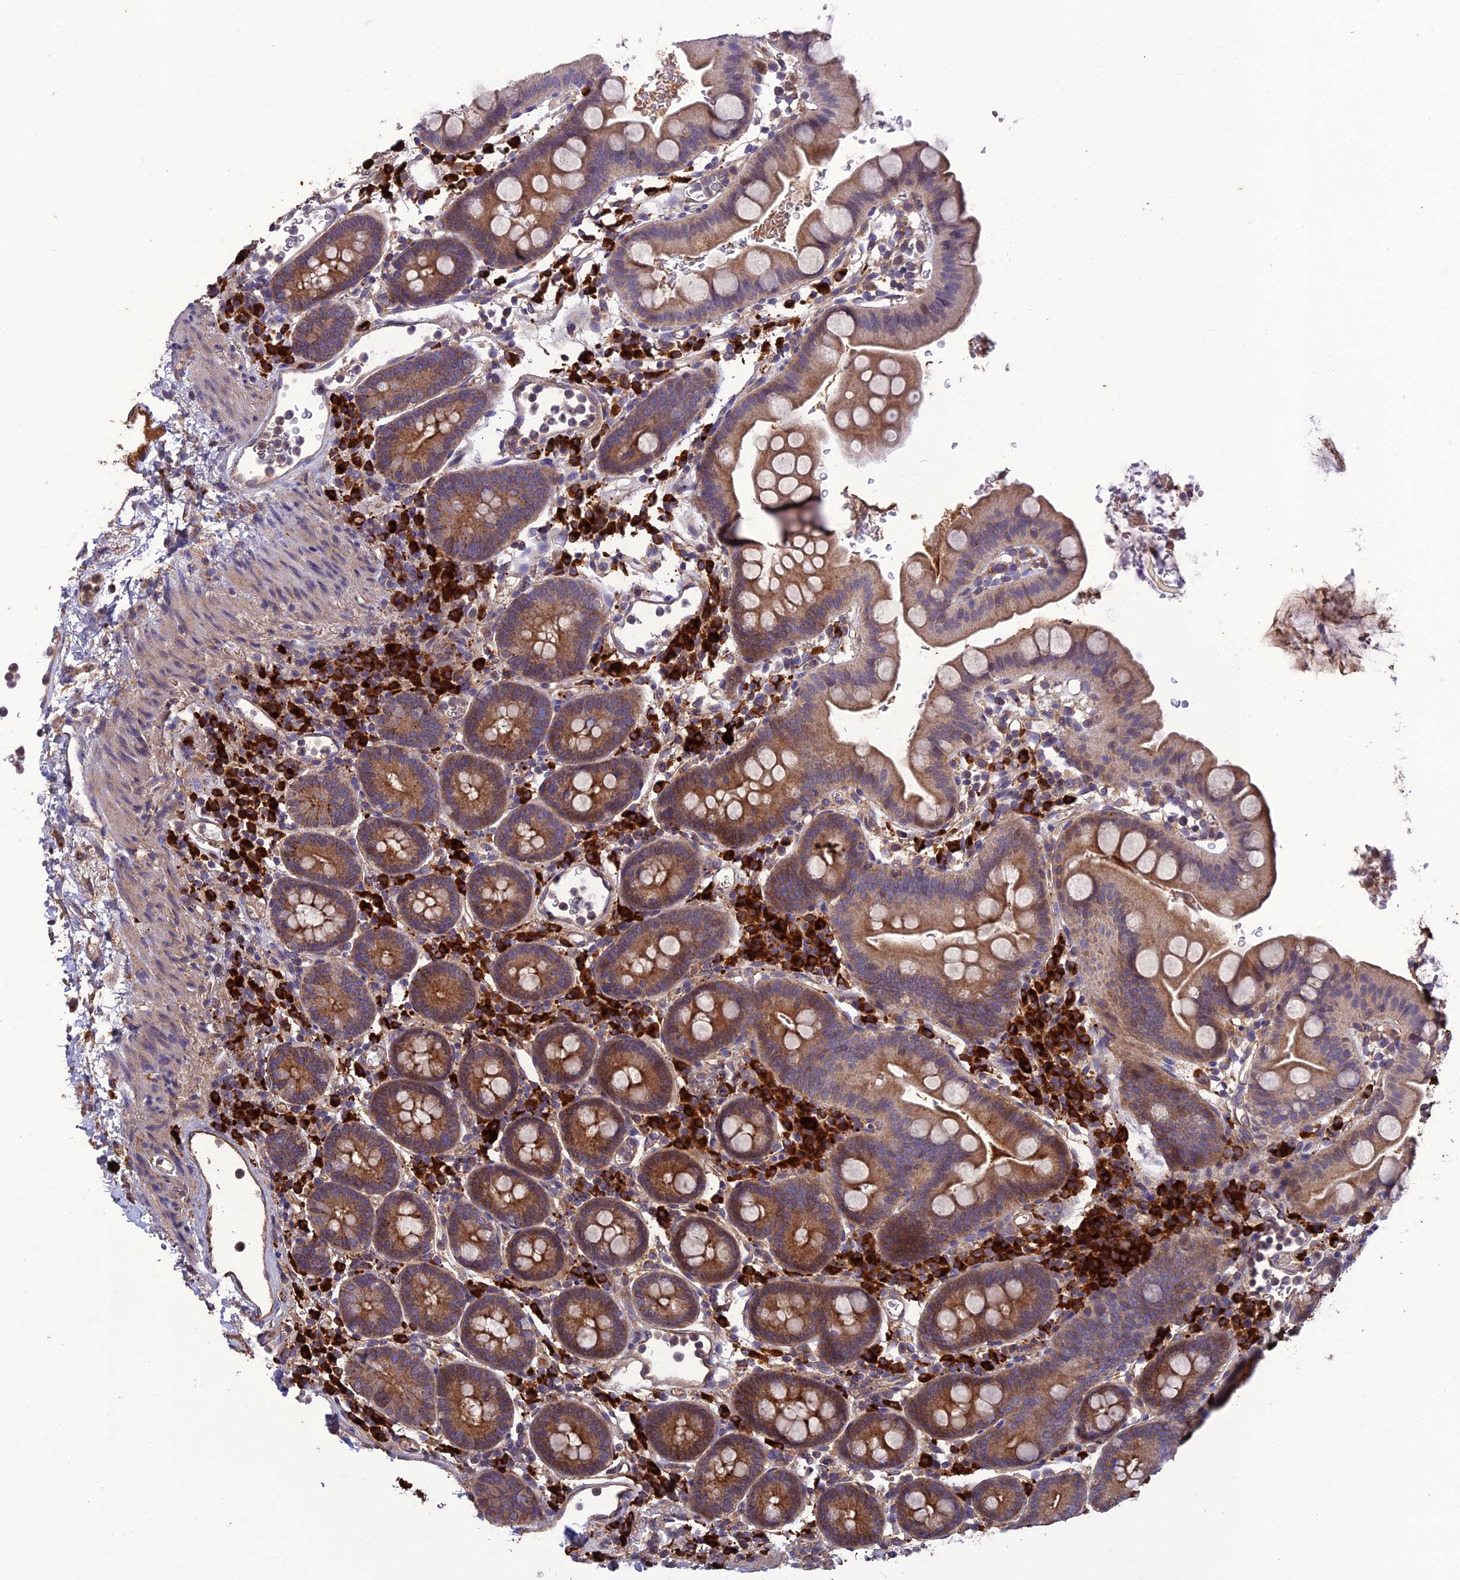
{"staining": {"intensity": "moderate", "quantity": ">75%", "location": "cytoplasmic/membranous"}, "tissue": "small intestine", "cell_type": "Glandular cells", "image_type": "normal", "snomed": [{"axis": "morphology", "description": "Normal tissue, NOS"}, {"axis": "topography", "description": "Stomach, upper"}, {"axis": "topography", "description": "Stomach, lower"}, {"axis": "topography", "description": "Small intestine"}], "caption": "Small intestine stained with a brown dye reveals moderate cytoplasmic/membranous positive positivity in approximately >75% of glandular cells.", "gene": "MIOS", "patient": {"sex": "male", "age": 68}}